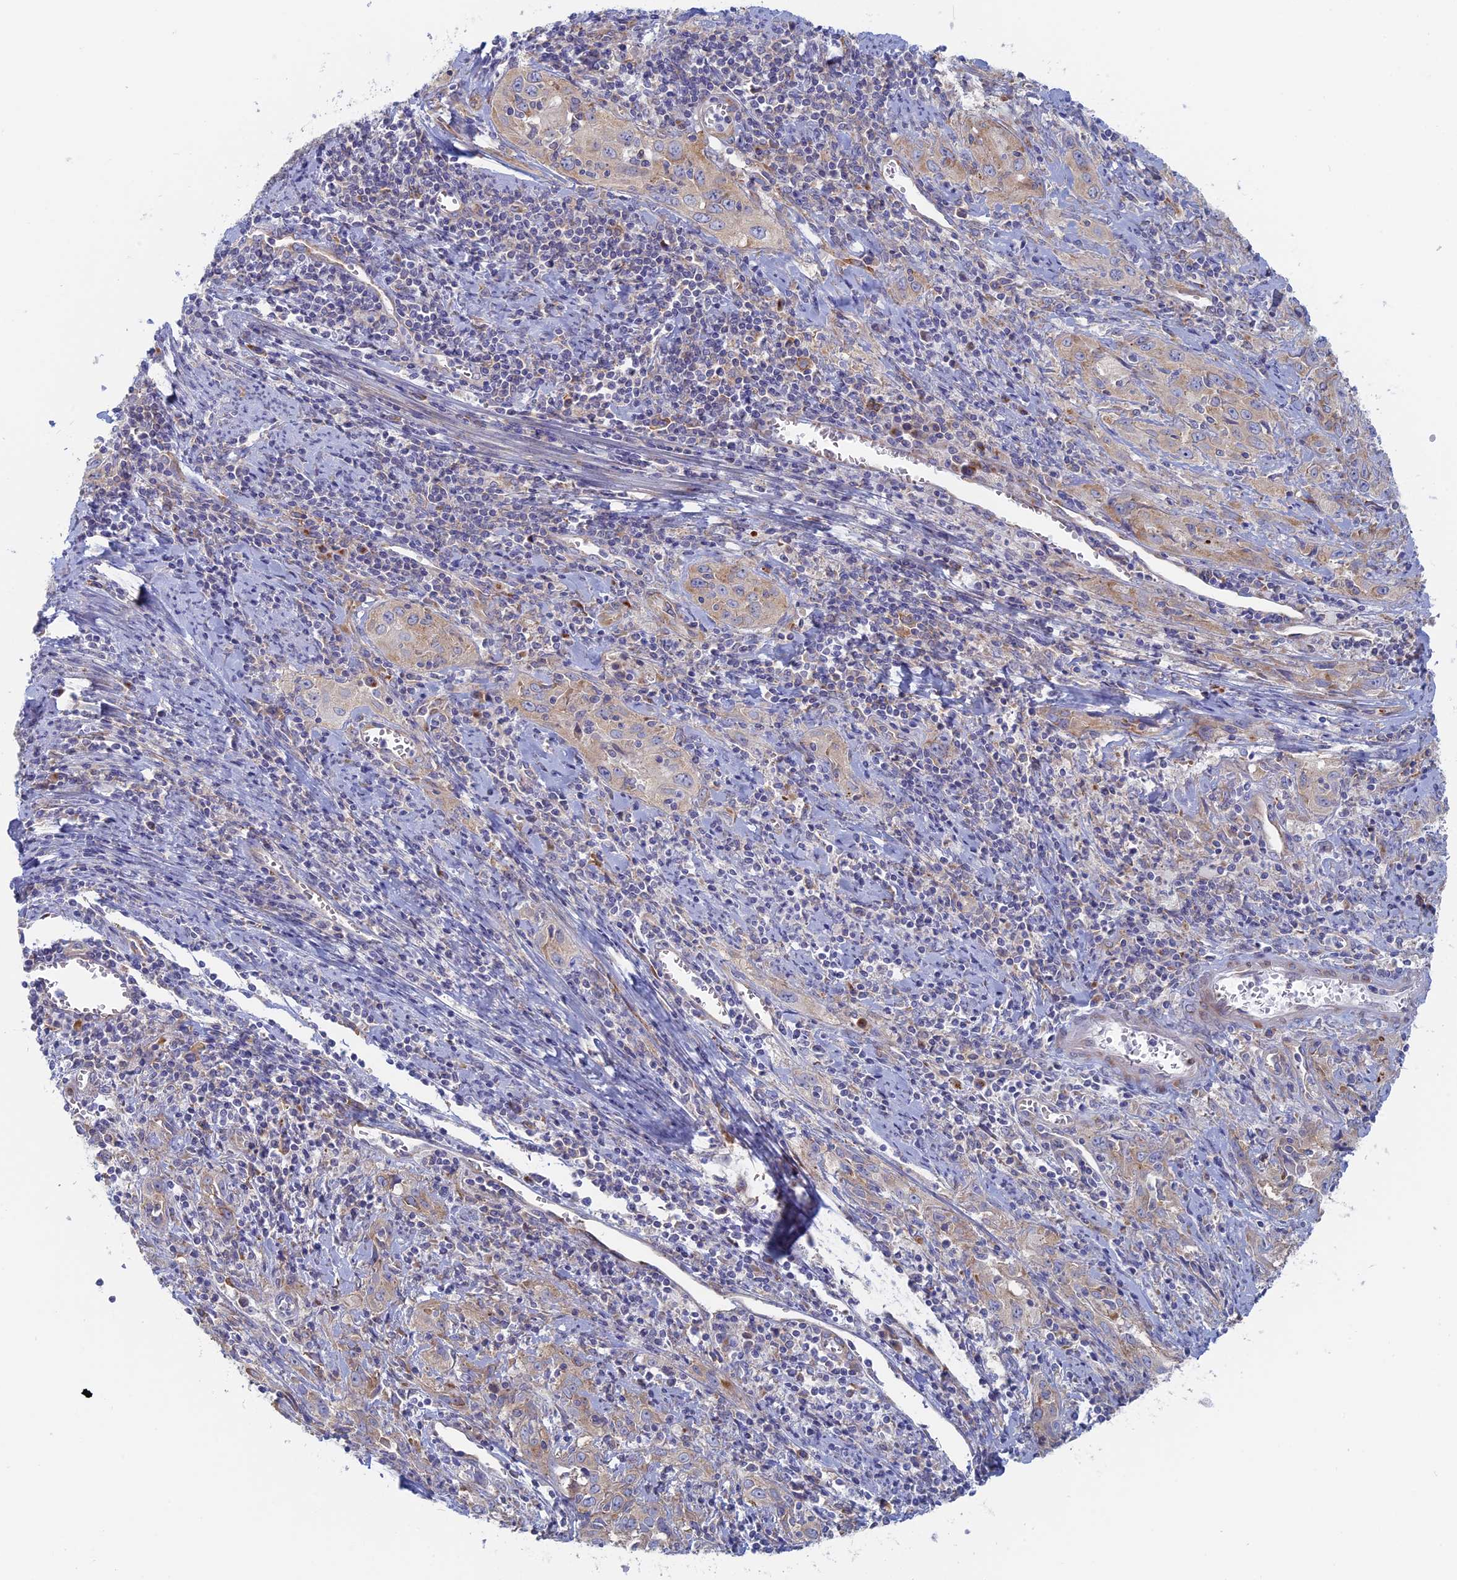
{"staining": {"intensity": "weak", "quantity": "<25%", "location": "cytoplasmic/membranous"}, "tissue": "cervical cancer", "cell_type": "Tumor cells", "image_type": "cancer", "snomed": [{"axis": "morphology", "description": "Squamous cell carcinoma, NOS"}, {"axis": "topography", "description": "Cervix"}], "caption": "High power microscopy photomicrograph of an IHC micrograph of cervical cancer, revealing no significant expression in tumor cells.", "gene": "TBC1D30", "patient": {"sex": "female", "age": 57}}